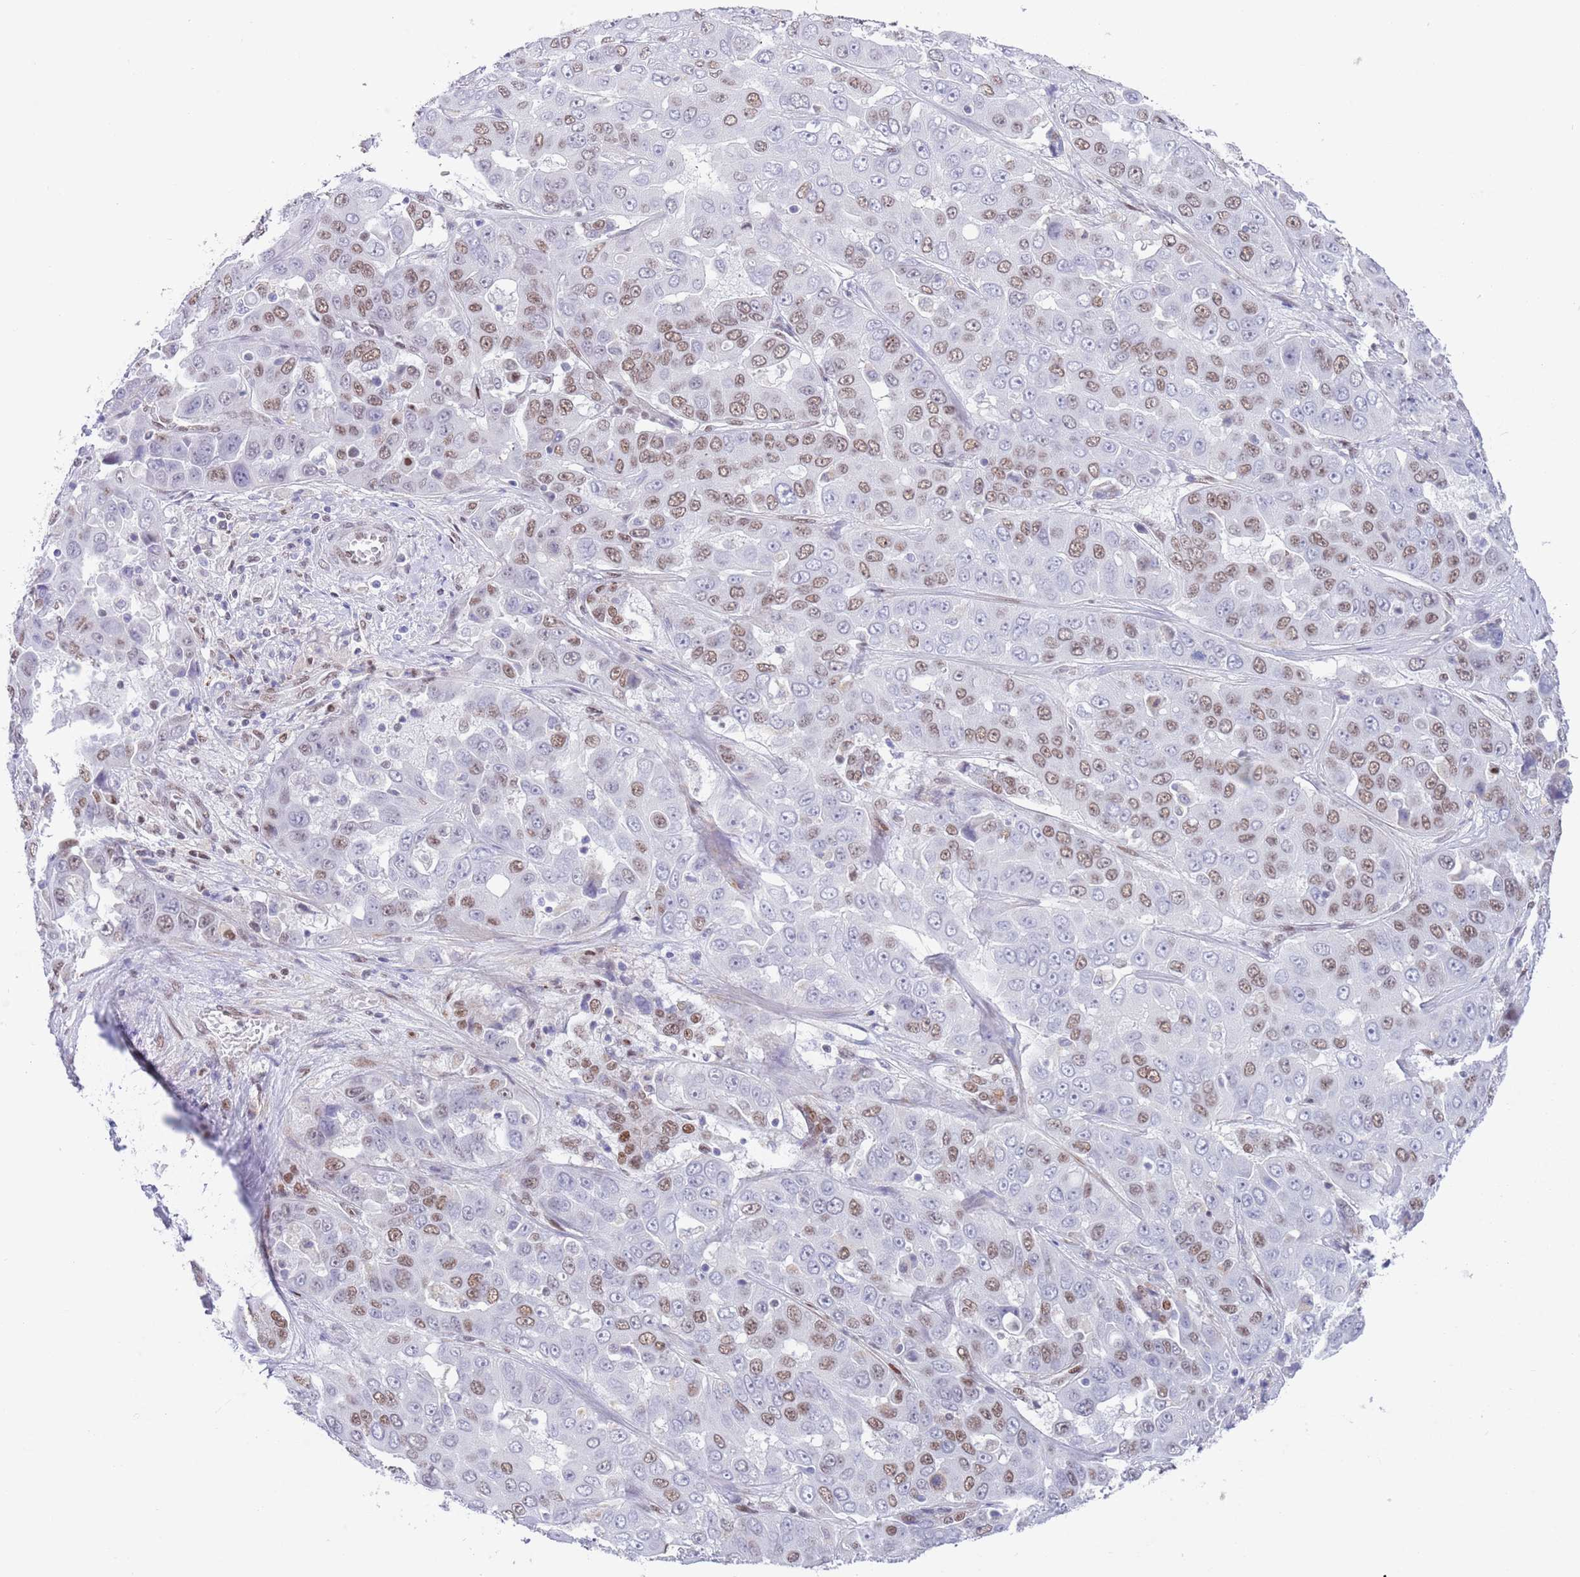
{"staining": {"intensity": "moderate", "quantity": ">75%", "location": "nuclear"}, "tissue": "liver cancer", "cell_type": "Tumor cells", "image_type": "cancer", "snomed": [{"axis": "morphology", "description": "Cholangiocarcinoma"}, {"axis": "topography", "description": "Liver"}], "caption": "Approximately >75% of tumor cells in cholangiocarcinoma (liver) display moderate nuclear protein expression as visualized by brown immunohistochemical staining.", "gene": "ZNF382", "patient": {"sex": "female", "age": 52}}